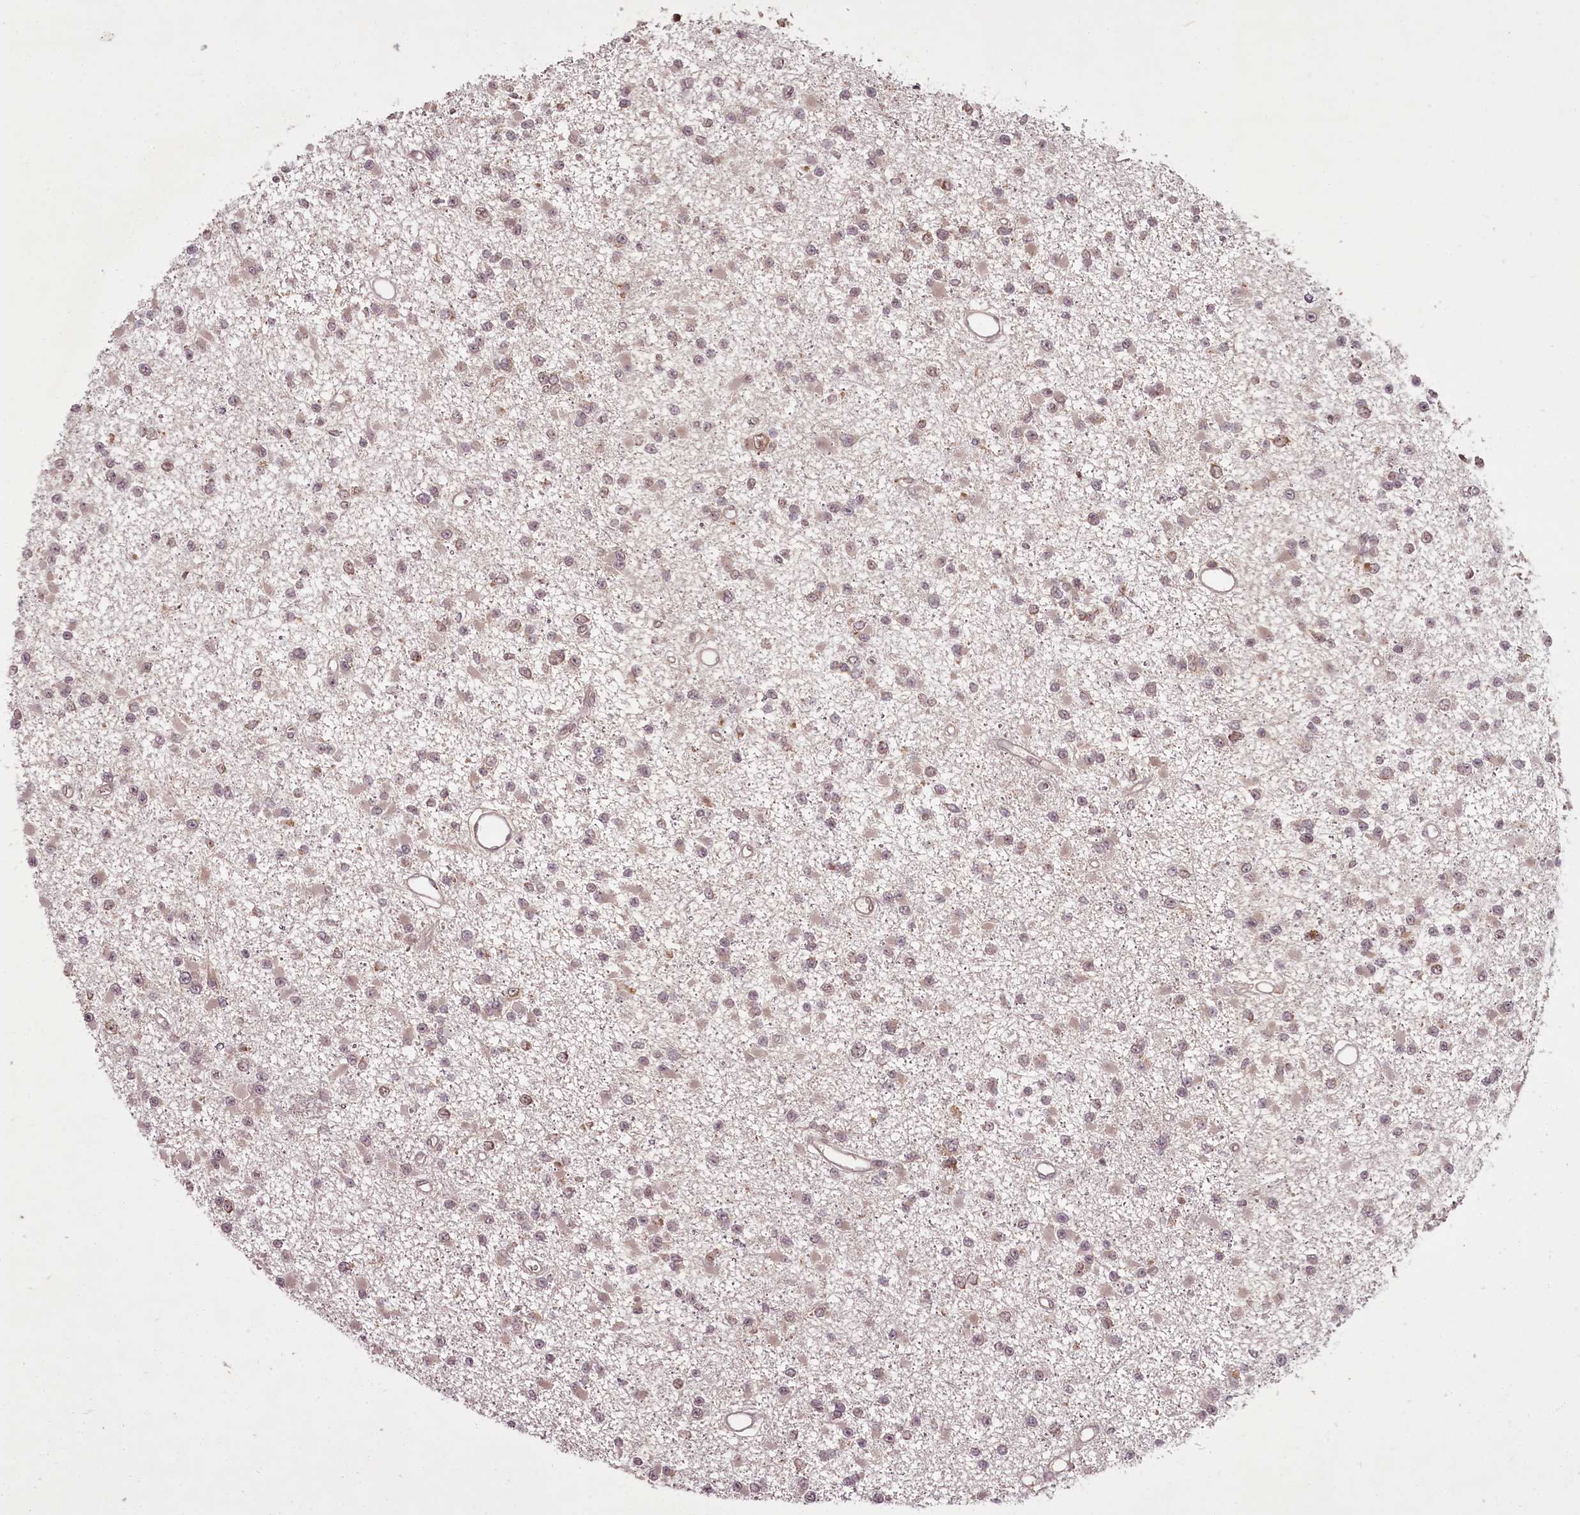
{"staining": {"intensity": "weak", "quantity": "25%-75%", "location": "cytoplasmic/membranous,nuclear"}, "tissue": "glioma", "cell_type": "Tumor cells", "image_type": "cancer", "snomed": [{"axis": "morphology", "description": "Glioma, malignant, Low grade"}, {"axis": "topography", "description": "Brain"}], "caption": "Protein expression analysis of human low-grade glioma (malignant) reveals weak cytoplasmic/membranous and nuclear expression in about 25%-75% of tumor cells.", "gene": "PCBP2", "patient": {"sex": "female", "age": 22}}